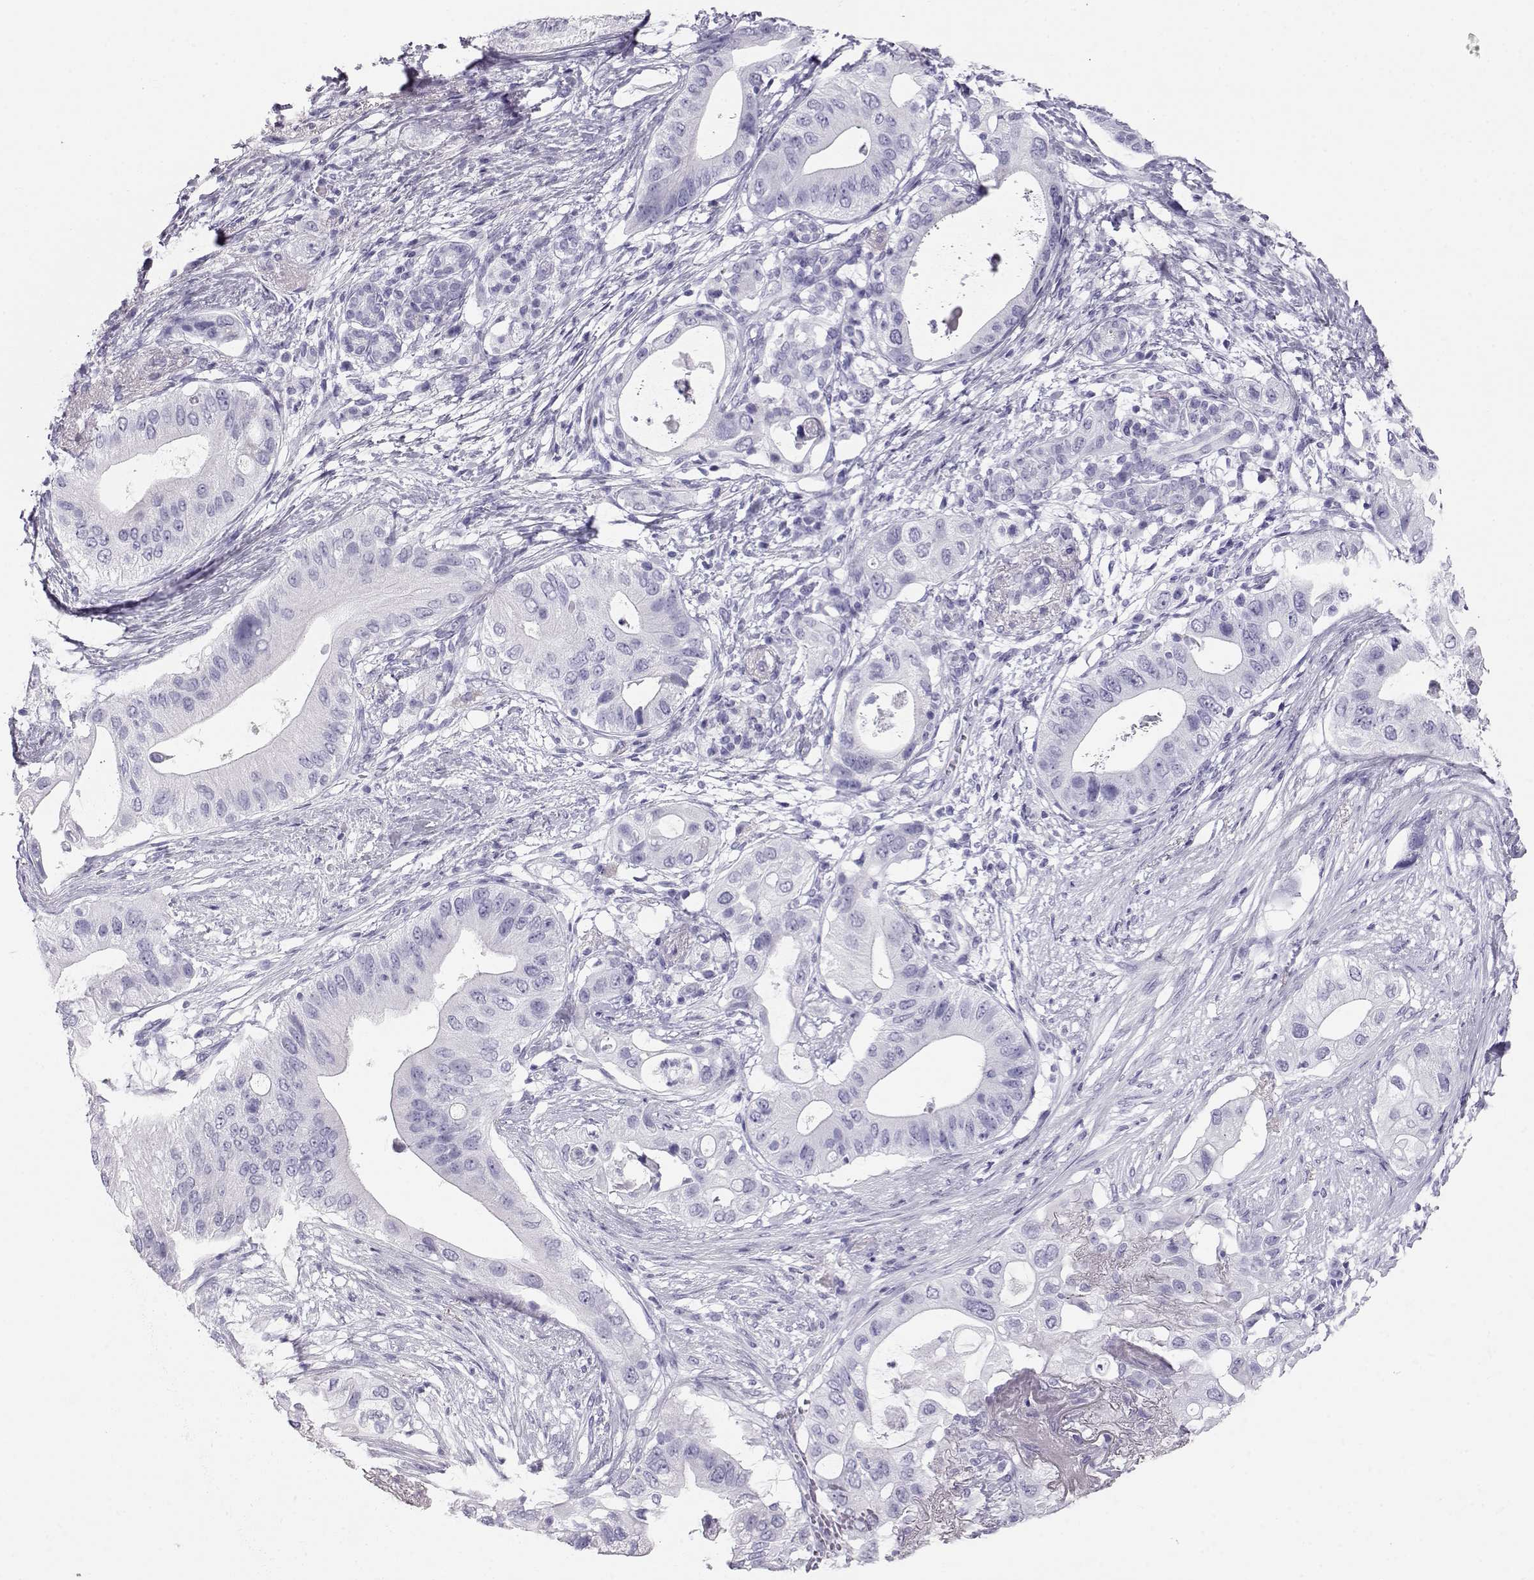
{"staining": {"intensity": "negative", "quantity": "none", "location": "none"}, "tissue": "pancreatic cancer", "cell_type": "Tumor cells", "image_type": "cancer", "snomed": [{"axis": "morphology", "description": "Adenocarcinoma, NOS"}, {"axis": "topography", "description": "Pancreas"}], "caption": "Immunohistochemistry (IHC) of human pancreatic cancer shows no positivity in tumor cells.", "gene": "RD3", "patient": {"sex": "female", "age": 72}}